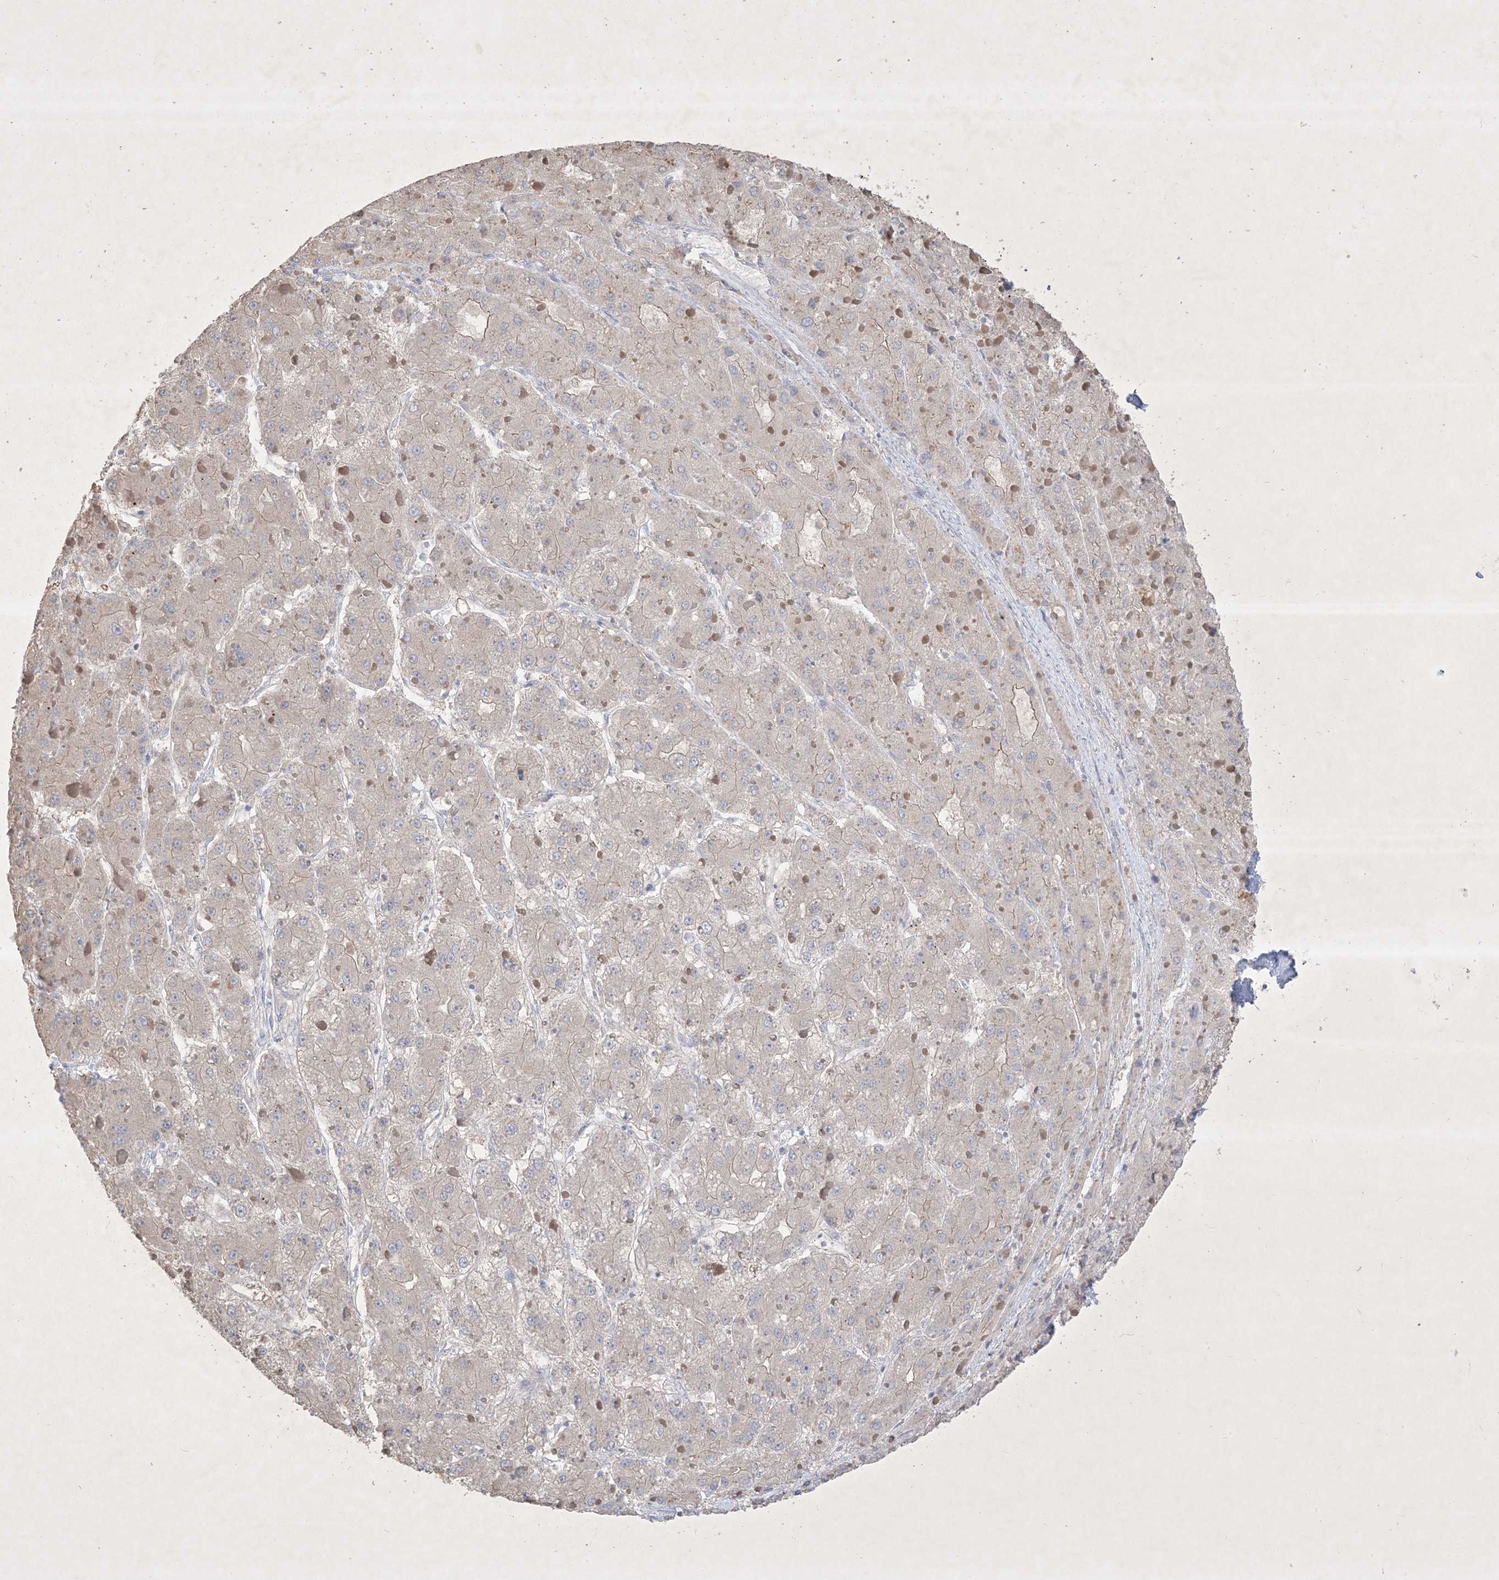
{"staining": {"intensity": "weak", "quantity": "<25%", "location": "cytoplasmic/membranous"}, "tissue": "liver cancer", "cell_type": "Tumor cells", "image_type": "cancer", "snomed": [{"axis": "morphology", "description": "Carcinoma, Hepatocellular, NOS"}, {"axis": "topography", "description": "Liver"}], "caption": "DAB immunohistochemical staining of human liver cancer reveals no significant positivity in tumor cells.", "gene": "PLEKHA3", "patient": {"sex": "female", "age": 73}}